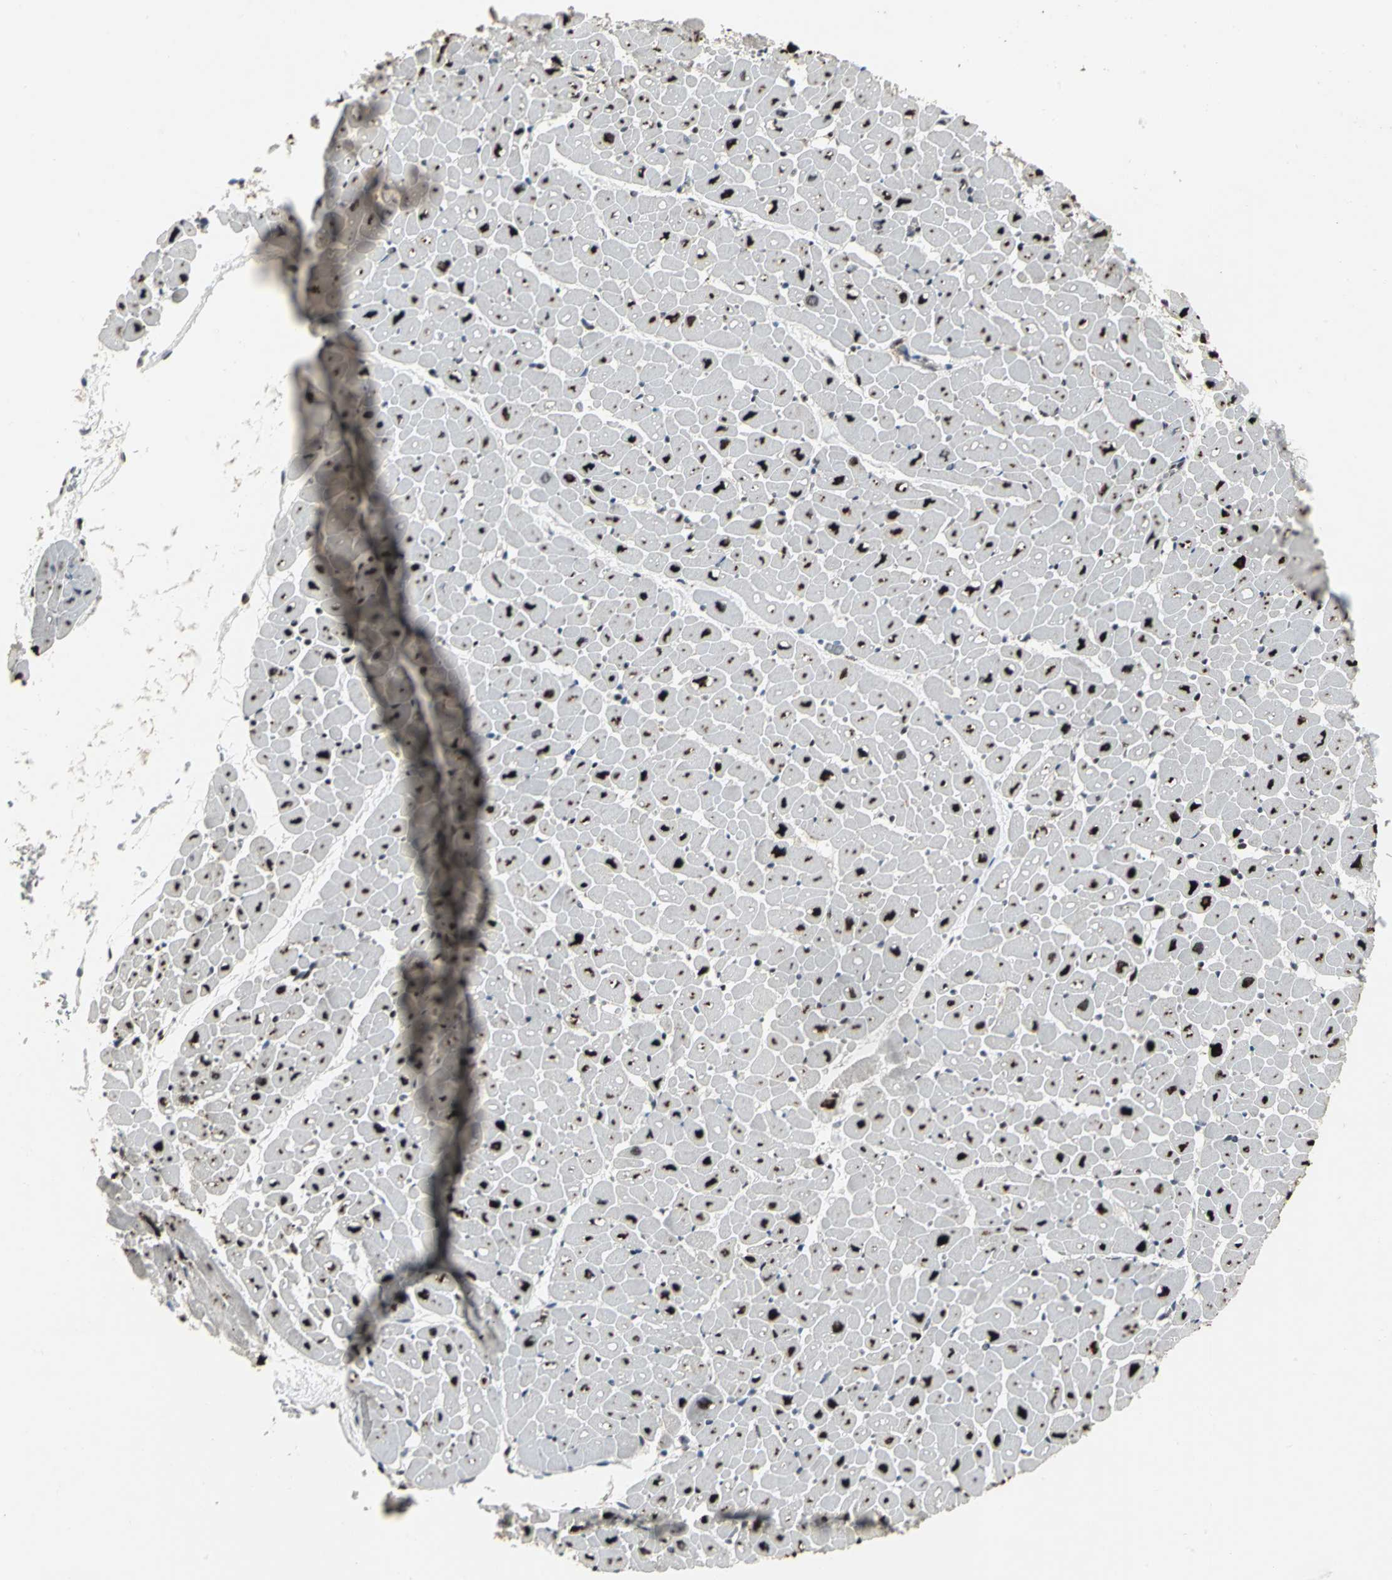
{"staining": {"intensity": "strong", "quantity": ">75%", "location": "cytoplasmic/membranous,nuclear"}, "tissue": "heart muscle", "cell_type": "Cardiomyocytes", "image_type": "normal", "snomed": [{"axis": "morphology", "description": "Normal tissue, NOS"}, {"axis": "topography", "description": "Heart"}], "caption": "Cardiomyocytes reveal high levels of strong cytoplasmic/membranous,nuclear expression in approximately >75% of cells in unremarkable human heart muscle.", "gene": "SRF", "patient": {"sex": "male", "age": 45}}